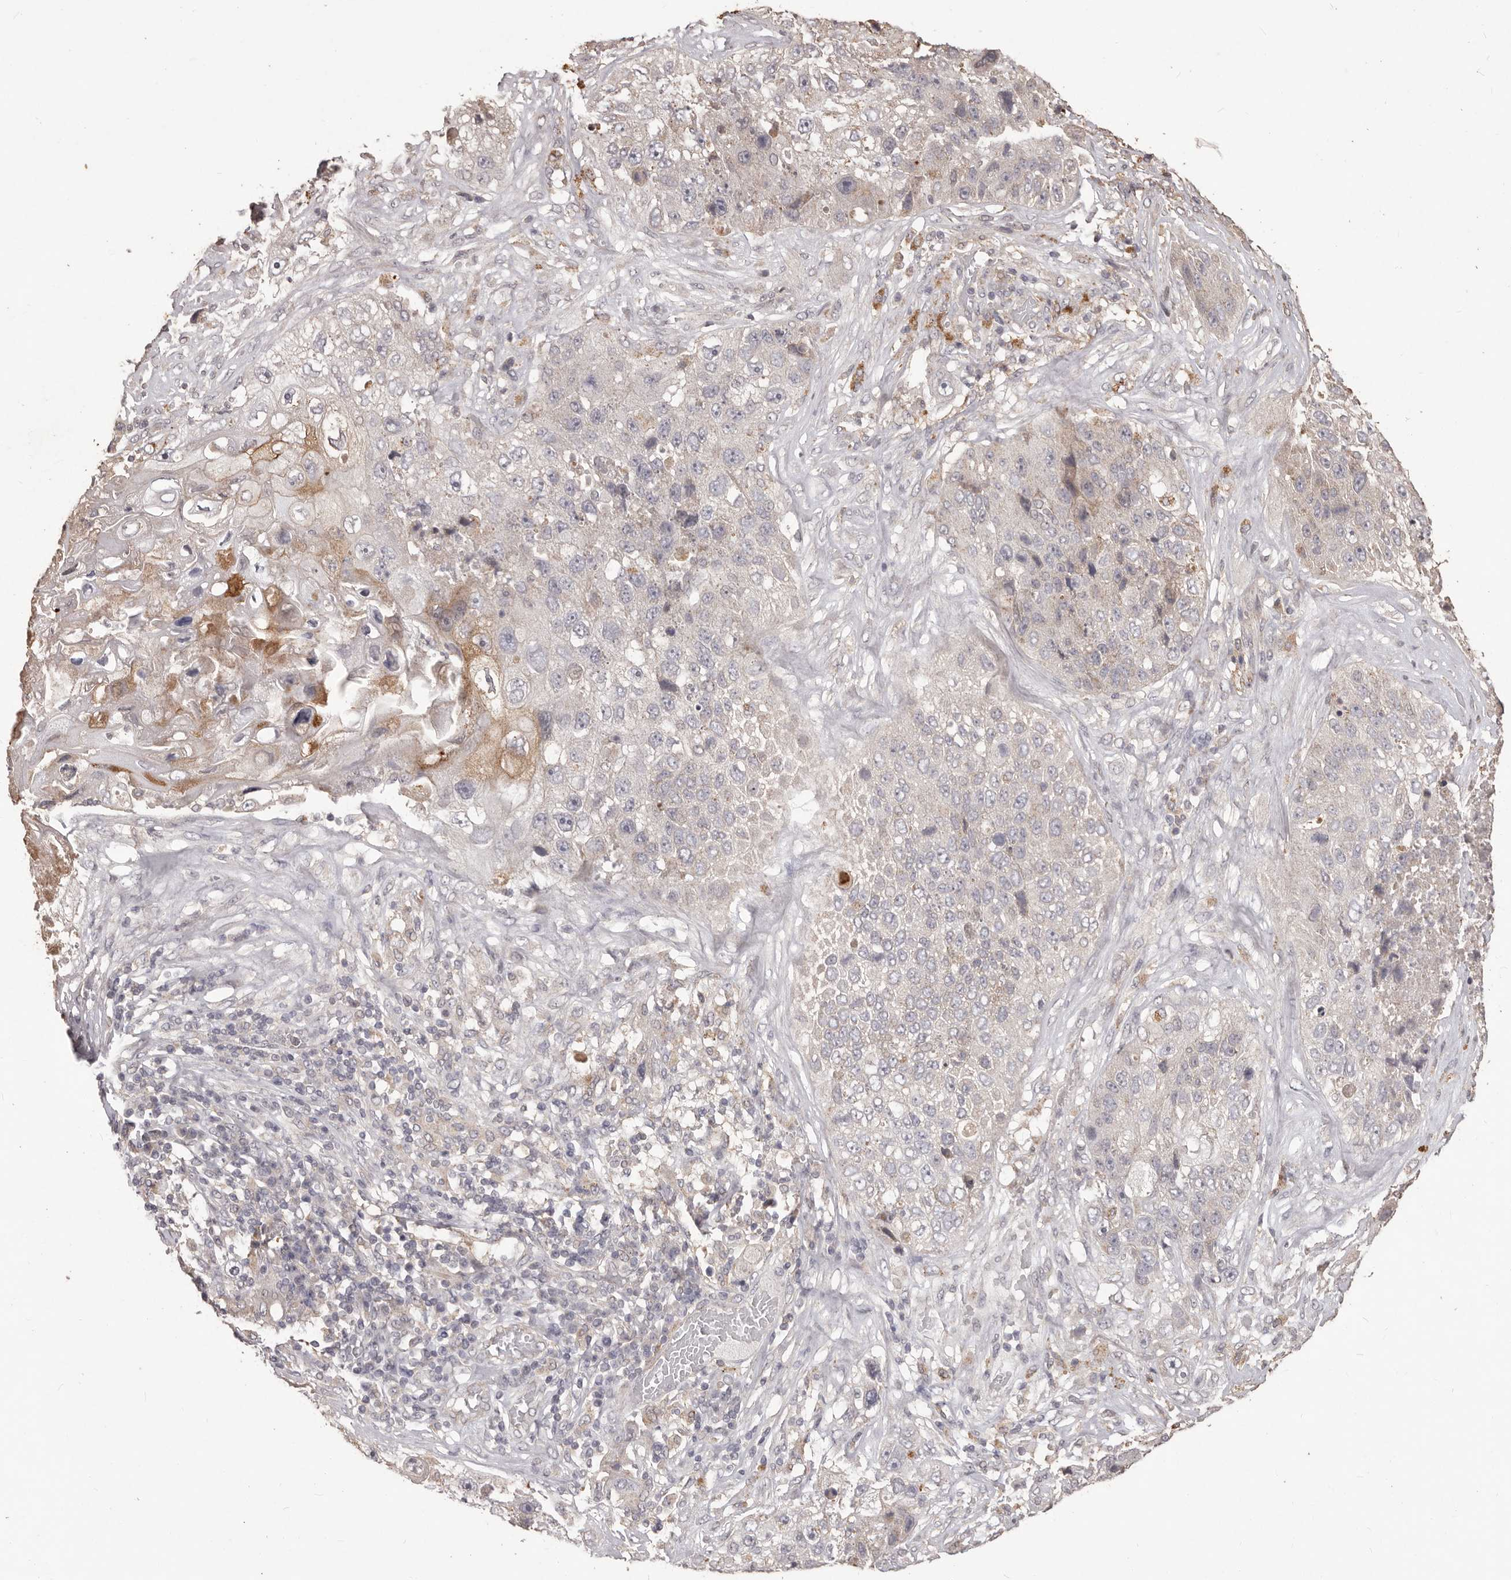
{"staining": {"intensity": "moderate", "quantity": "<25%", "location": "cytoplasmic/membranous"}, "tissue": "lung cancer", "cell_type": "Tumor cells", "image_type": "cancer", "snomed": [{"axis": "morphology", "description": "Squamous cell carcinoma, NOS"}, {"axis": "topography", "description": "Lung"}], "caption": "Immunohistochemistry (IHC) (DAB) staining of squamous cell carcinoma (lung) displays moderate cytoplasmic/membranous protein positivity in about <25% of tumor cells.", "gene": "PRSS27", "patient": {"sex": "male", "age": 61}}